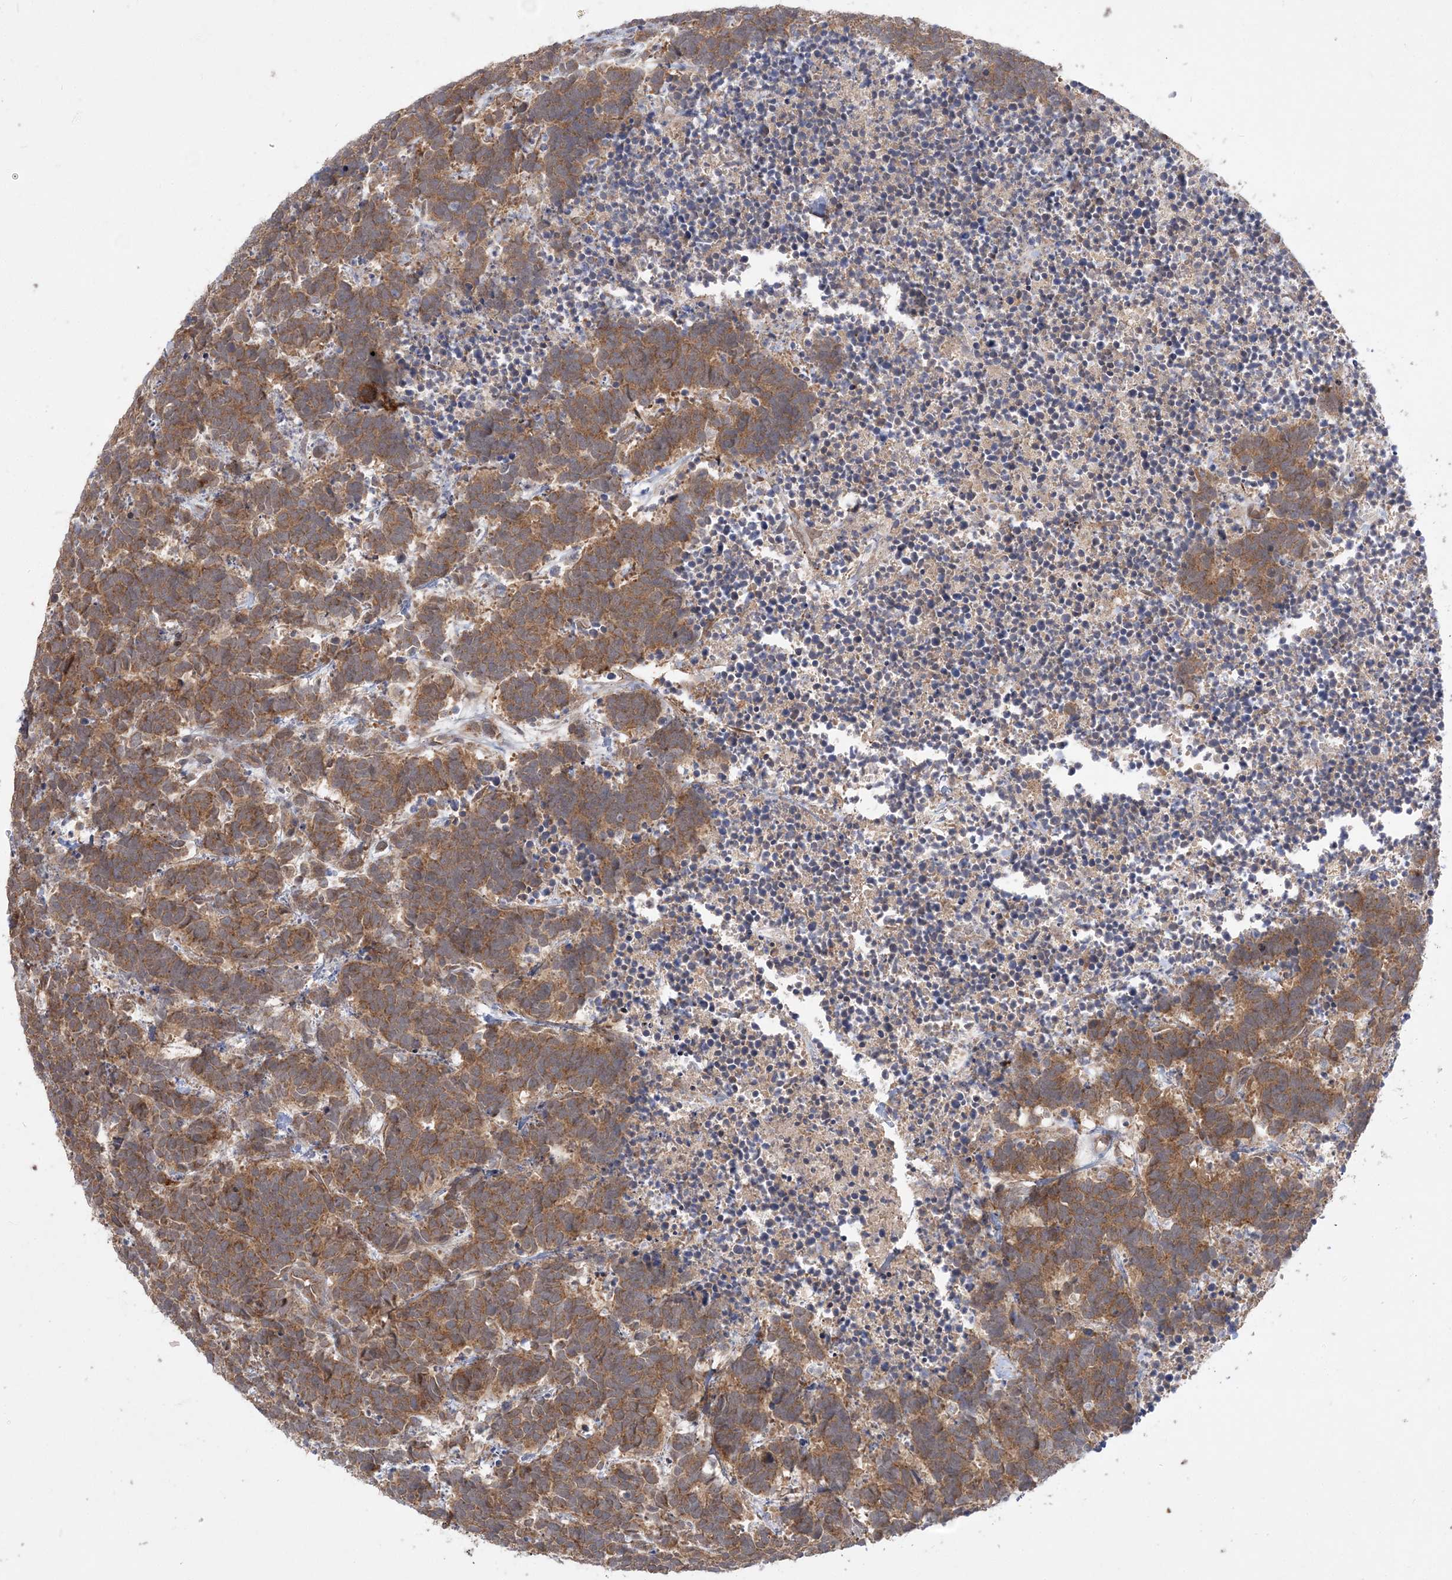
{"staining": {"intensity": "moderate", "quantity": ">75%", "location": "cytoplasmic/membranous"}, "tissue": "carcinoid", "cell_type": "Tumor cells", "image_type": "cancer", "snomed": [{"axis": "morphology", "description": "Carcinoma, NOS"}, {"axis": "morphology", "description": "Carcinoid, malignant, NOS"}, {"axis": "topography", "description": "Urinary bladder"}], "caption": "Protein analysis of carcinoid tissue demonstrates moderate cytoplasmic/membranous expression in approximately >75% of tumor cells.", "gene": "MMADHC", "patient": {"sex": "male", "age": 57}}